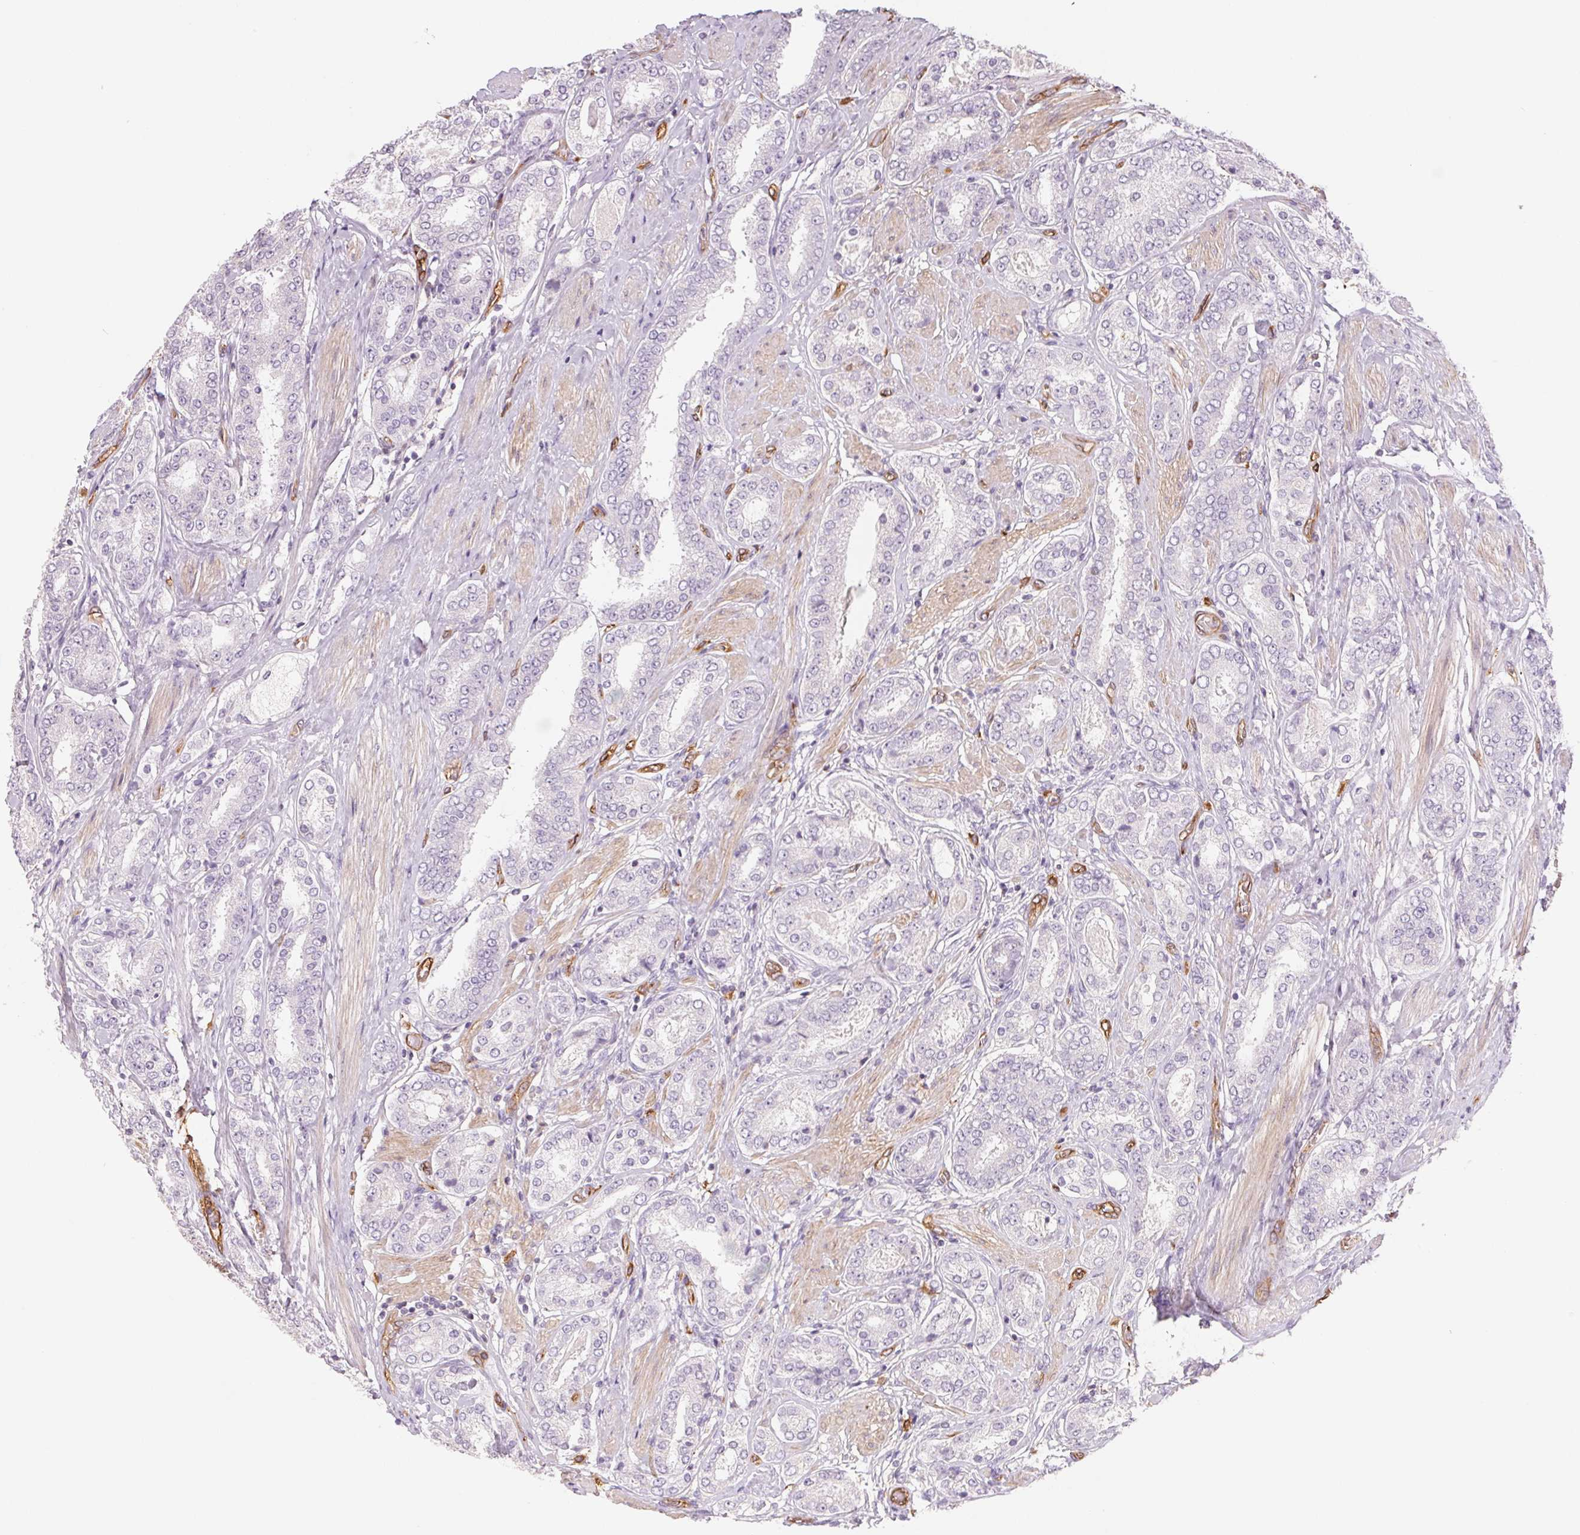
{"staining": {"intensity": "negative", "quantity": "none", "location": "none"}, "tissue": "prostate cancer", "cell_type": "Tumor cells", "image_type": "cancer", "snomed": [{"axis": "morphology", "description": "Adenocarcinoma, High grade"}, {"axis": "topography", "description": "Prostate"}], "caption": "IHC micrograph of neoplastic tissue: prostate high-grade adenocarcinoma stained with DAB (3,3'-diaminobenzidine) reveals no significant protein expression in tumor cells. (Stains: DAB (3,3'-diaminobenzidine) IHC with hematoxylin counter stain, Microscopy: brightfield microscopy at high magnification).", "gene": "ANKRD13B", "patient": {"sex": "male", "age": 63}}